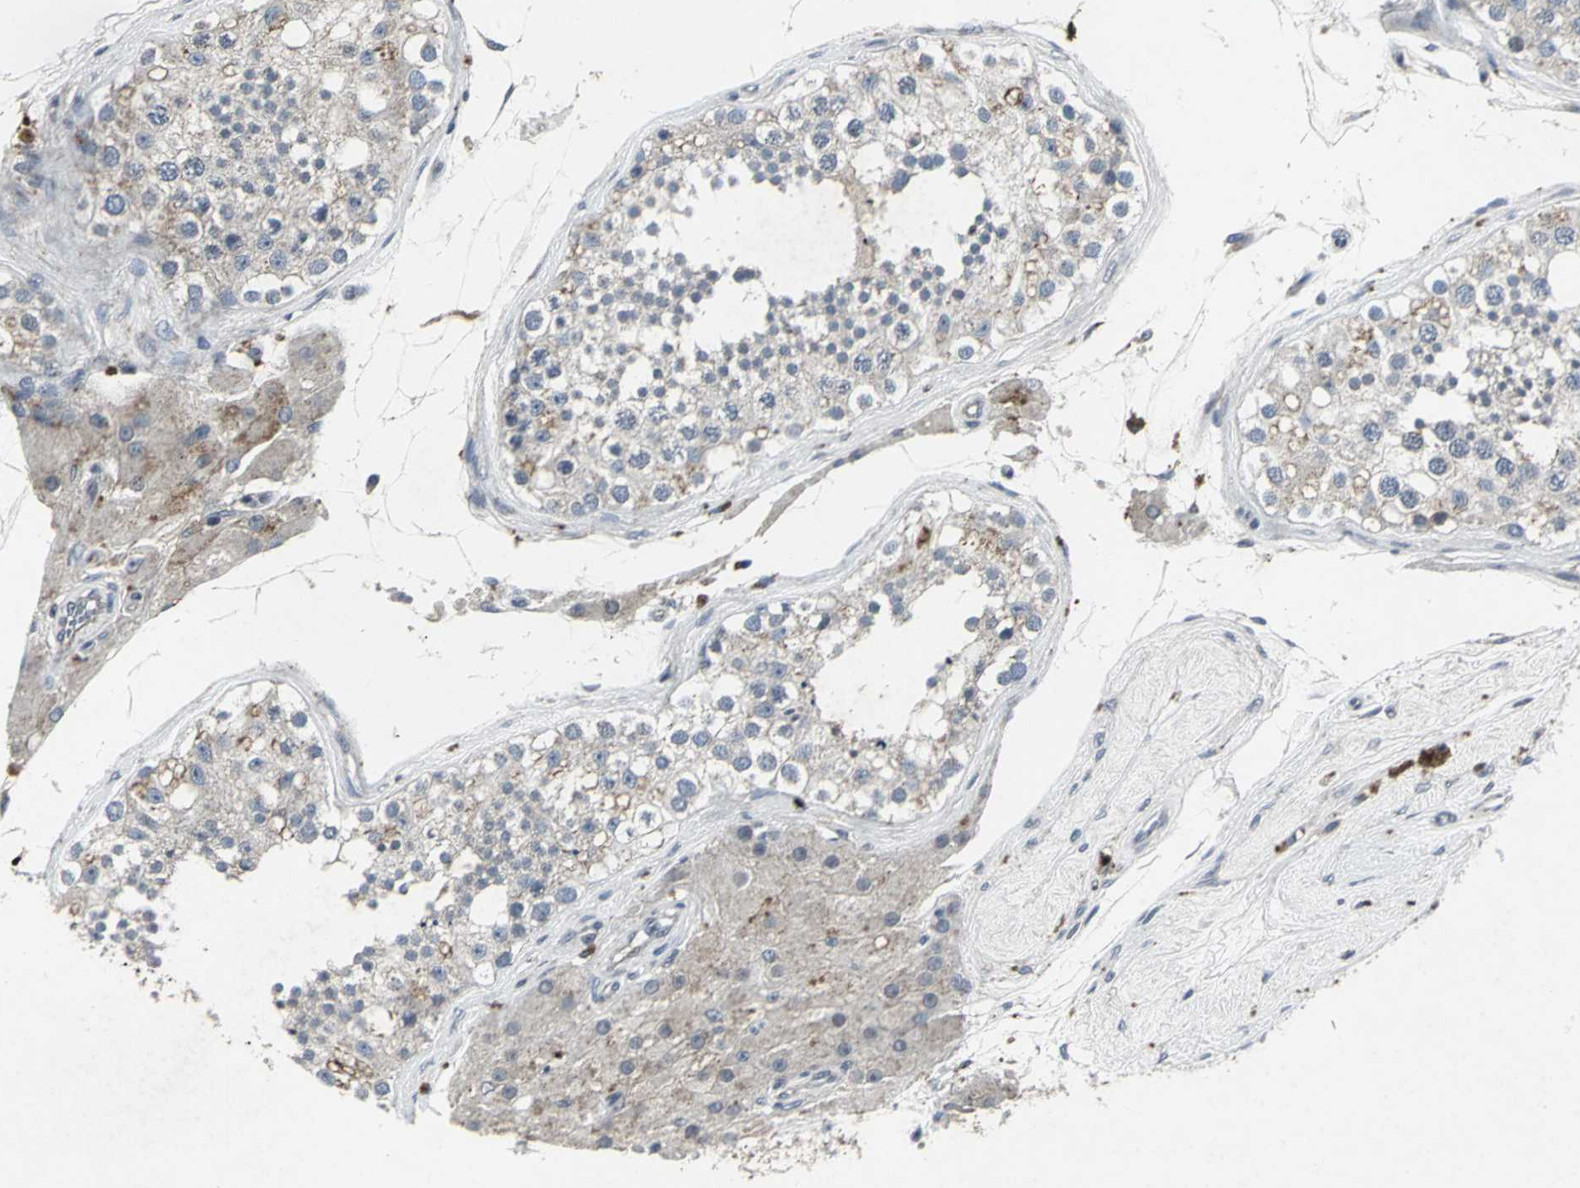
{"staining": {"intensity": "weak", "quantity": "25%-75%", "location": "cytoplasmic/membranous"}, "tissue": "testis", "cell_type": "Cells in seminiferous ducts", "image_type": "normal", "snomed": [{"axis": "morphology", "description": "Normal tissue, NOS"}, {"axis": "topography", "description": "Testis"}], "caption": "Cells in seminiferous ducts exhibit weak cytoplasmic/membranous staining in about 25%-75% of cells in normal testis. The protein of interest is shown in brown color, while the nuclei are stained blue.", "gene": "BMP4", "patient": {"sex": "male", "age": 68}}